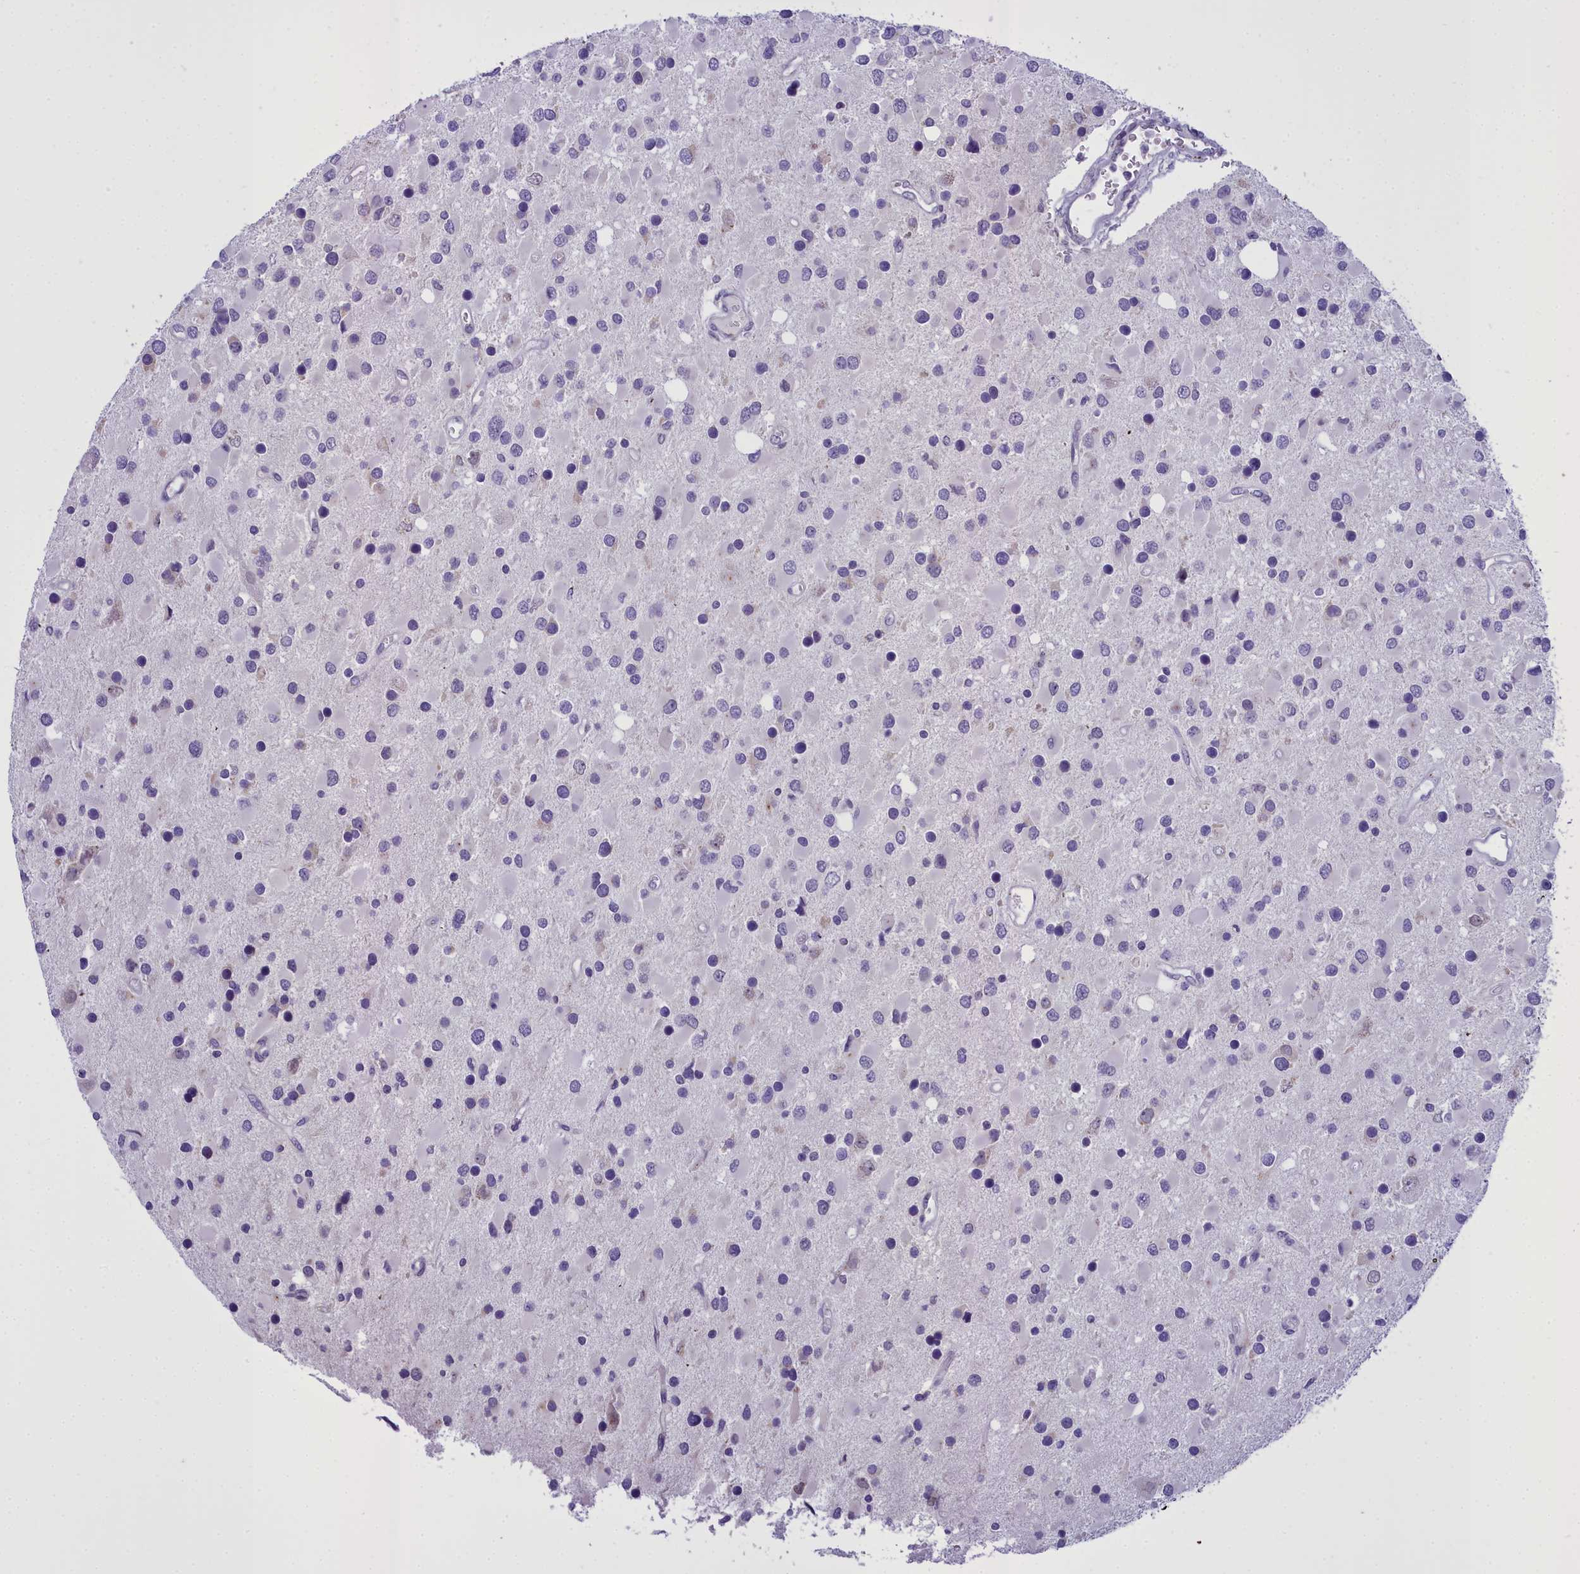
{"staining": {"intensity": "negative", "quantity": "none", "location": "none"}, "tissue": "glioma", "cell_type": "Tumor cells", "image_type": "cancer", "snomed": [{"axis": "morphology", "description": "Glioma, malignant, High grade"}, {"axis": "topography", "description": "Brain"}], "caption": "Immunohistochemical staining of glioma displays no significant positivity in tumor cells.", "gene": "B9D2", "patient": {"sex": "male", "age": 53}}